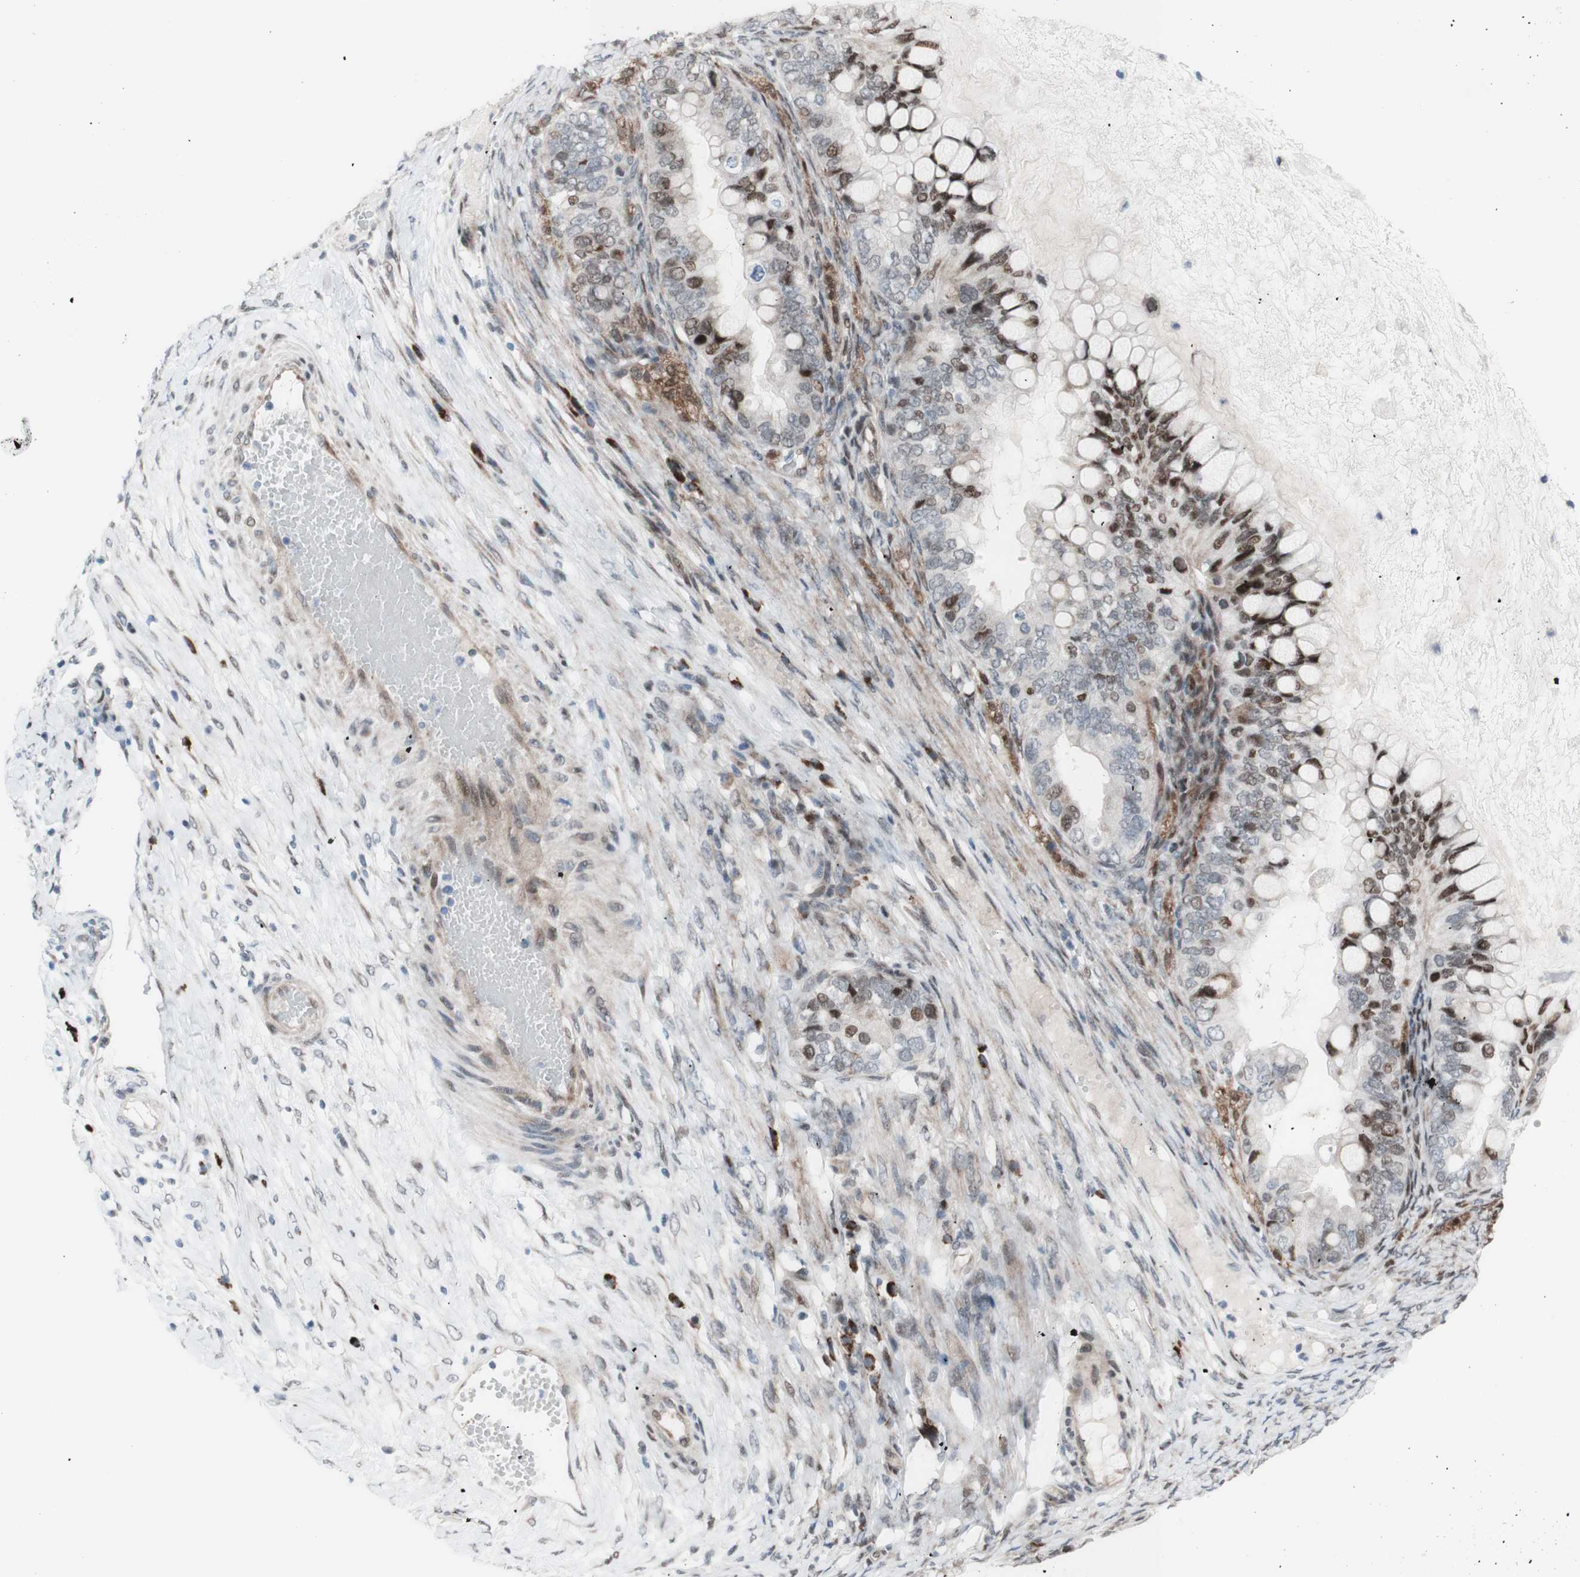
{"staining": {"intensity": "moderate", "quantity": "25%-75%", "location": "nuclear"}, "tissue": "ovarian cancer", "cell_type": "Tumor cells", "image_type": "cancer", "snomed": [{"axis": "morphology", "description": "Cystadenocarcinoma, mucinous, NOS"}, {"axis": "topography", "description": "Ovary"}], "caption": "Ovarian mucinous cystadenocarcinoma stained with a brown dye exhibits moderate nuclear positive positivity in approximately 25%-75% of tumor cells.", "gene": "PHTF2", "patient": {"sex": "female", "age": 80}}